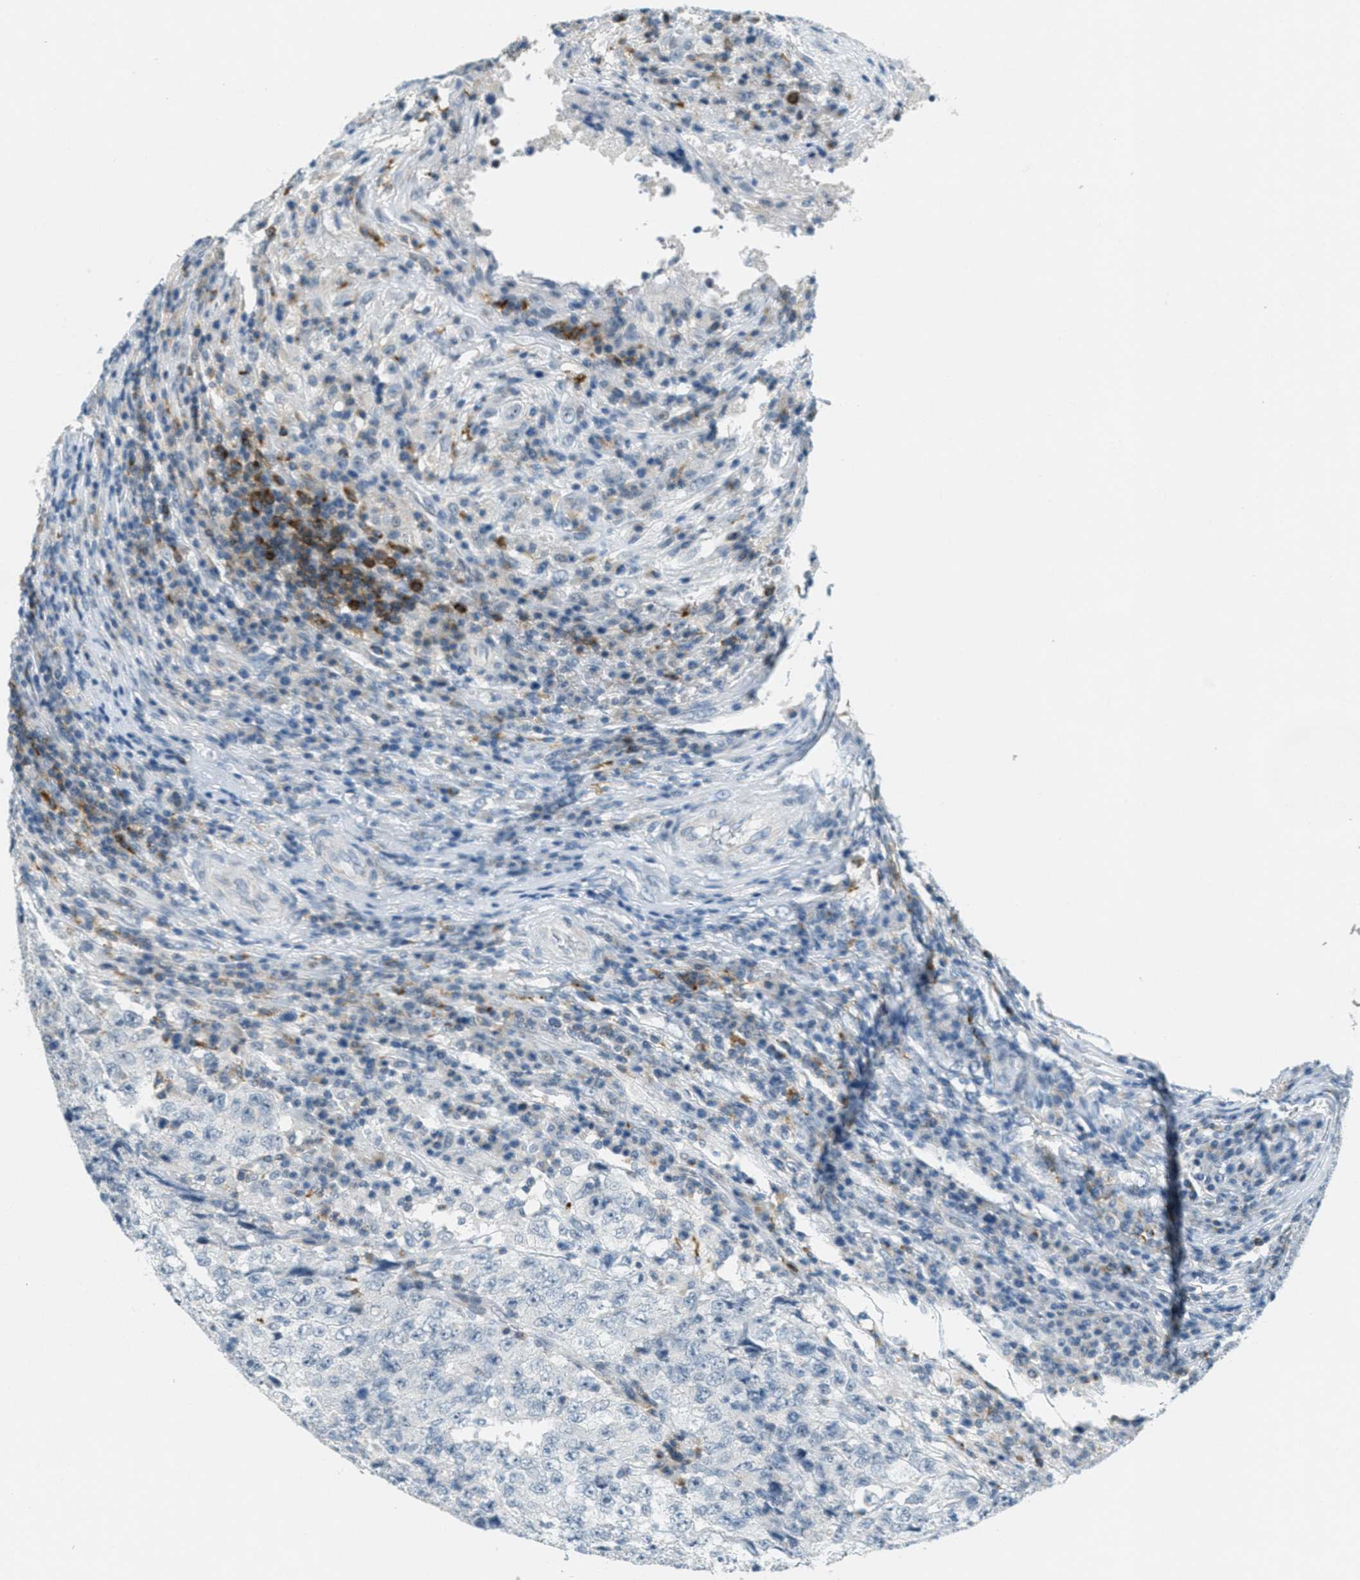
{"staining": {"intensity": "negative", "quantity": "none", "location": "none"}, "tissue": "testis cancer", "cell_type": "Tumor cells", "image_type": "cancer", "snomed": [{"axis": "morphology", "description": "Necrosis, NOS"}, {"axis": "morphology", "description": "Carcinoma, Embryonal, NOS"}, {"axis": "topography", "description": "Testis"}], "caption": "IHC of embryonal carcinoma (testis) shows no expression in tumor cells.", "gene": "FYN", "patient": {"sex": "male", "age": 19}}